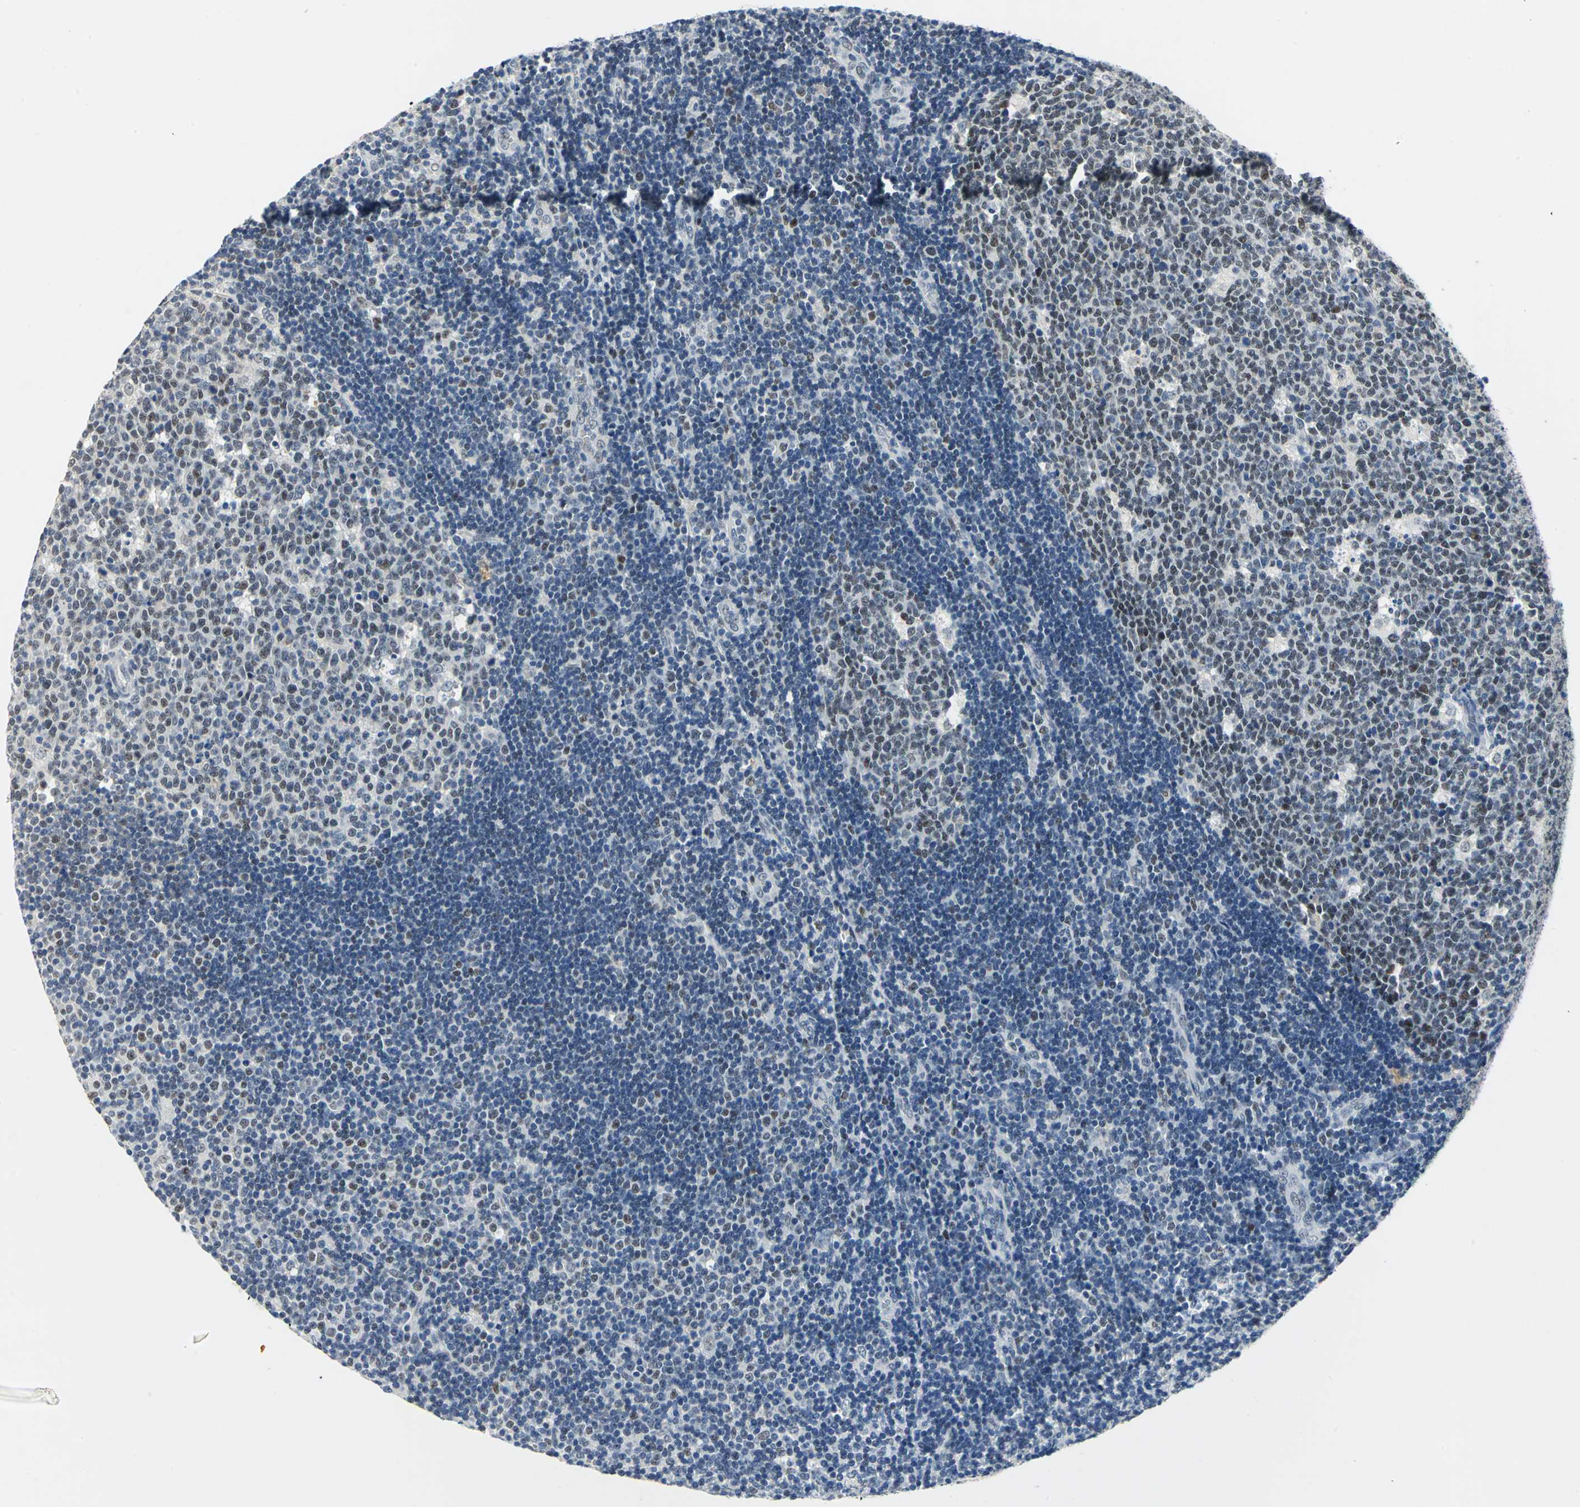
{"staining": {"intensity": "weak", "quantity": ">75%", "location": "nuclear"}, "tissue": "lymph node", "cell_type": "Germinal center cells", "image_type": "normal", "snomed": [{"axis": "morphology", "description": "Normal tissue, NOS"}, {"axis": "topography", "description": "Lymph node"}, {"axis": "topography", "description": "Salivary gland"}], "caption": "Germinal center cells reveal low levels of weak nuclear expression in about >75% of cells in benign human lymph node.", "gene": "RAD17", "patient": {"sex": "male", "age": 8}}